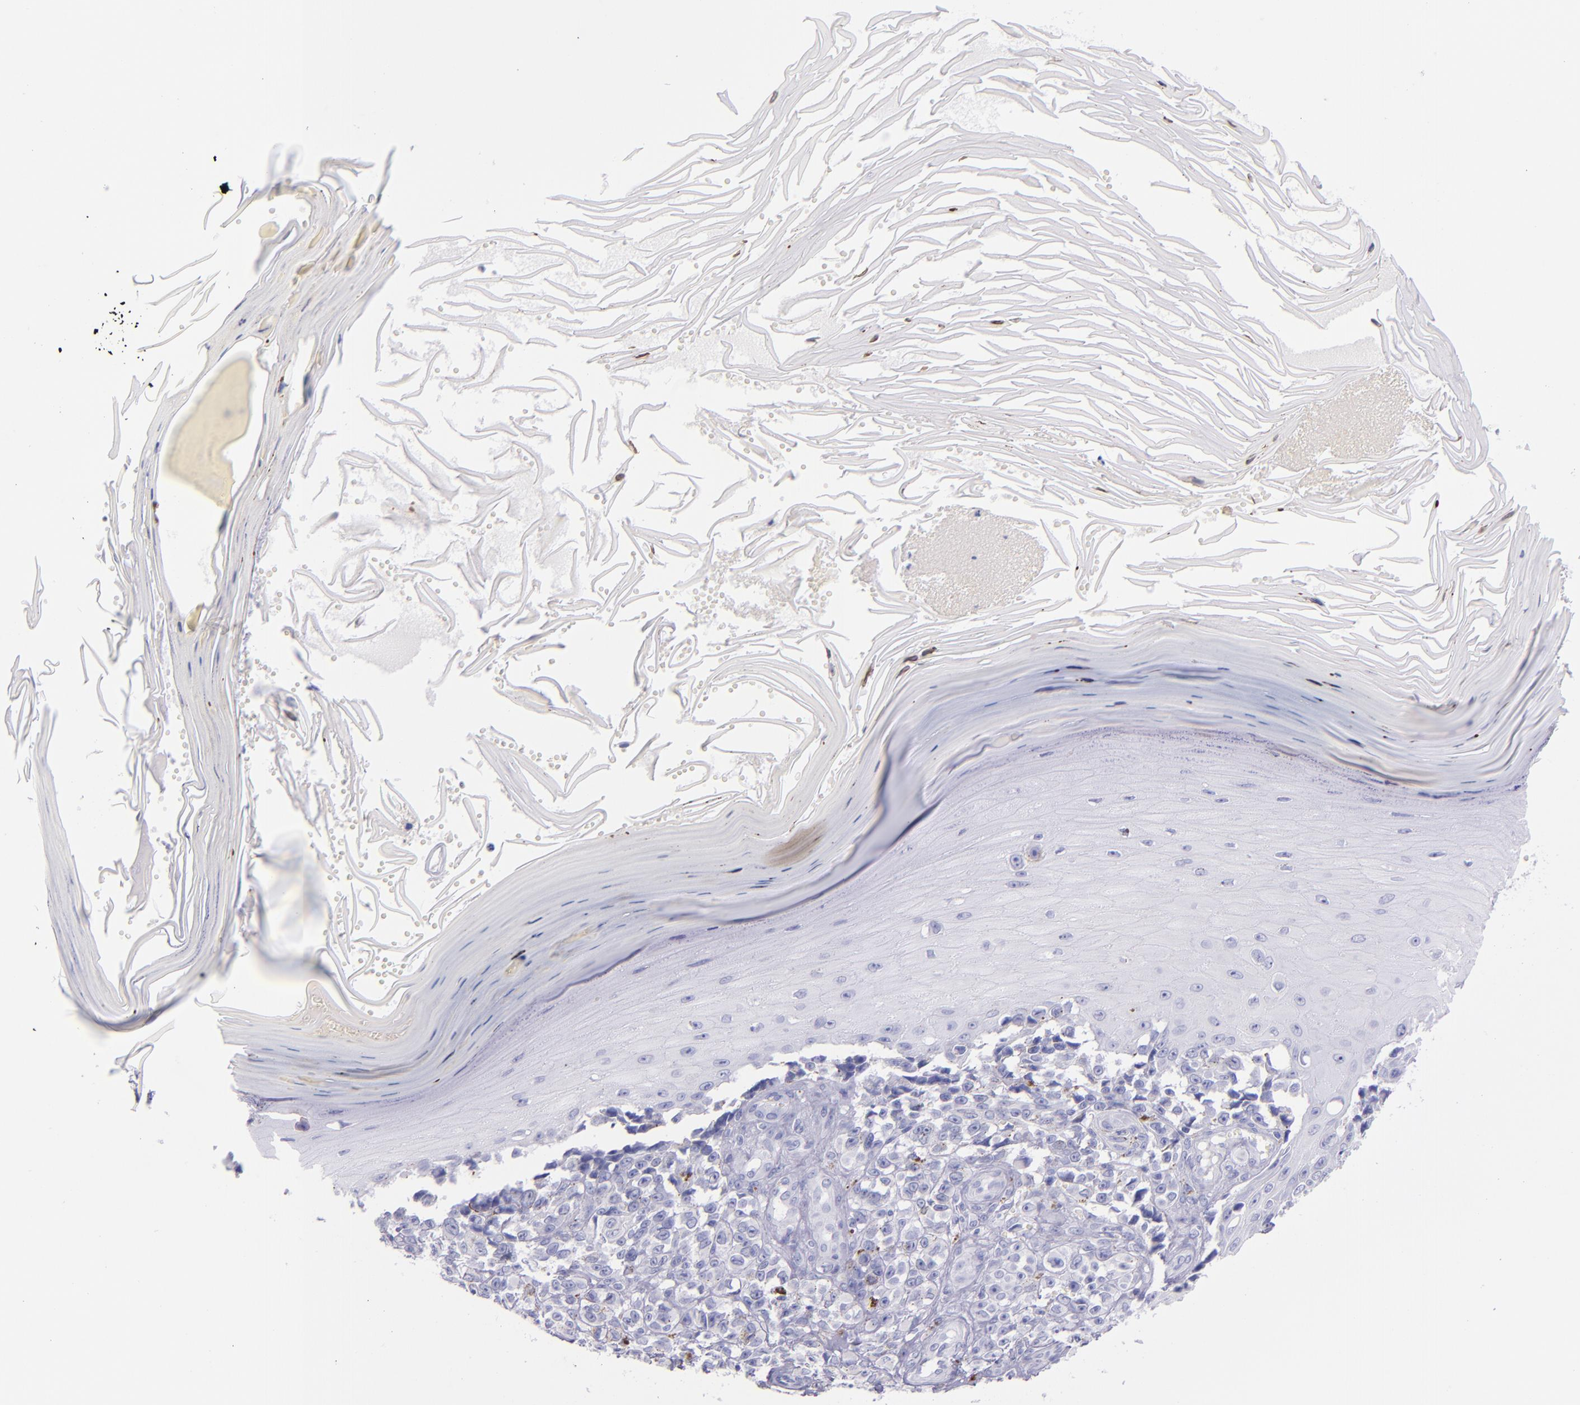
{"staining": {"intensity": "negative", "quantity": "none", "location": "none"}, "tissue": "melanoma", "cell_type": "Tumor cells", "image_type": "cancer", "snomed": [{"axis": "morphology", "description": "Malignant melanoma, NOS"}, {"axis": "topography", "description": "Skin"}], "caption": "Tumor cells show no significant positivity in melanoma.", "gene": "SFTPB", "patient": {"sex": "female", "age": 82}}